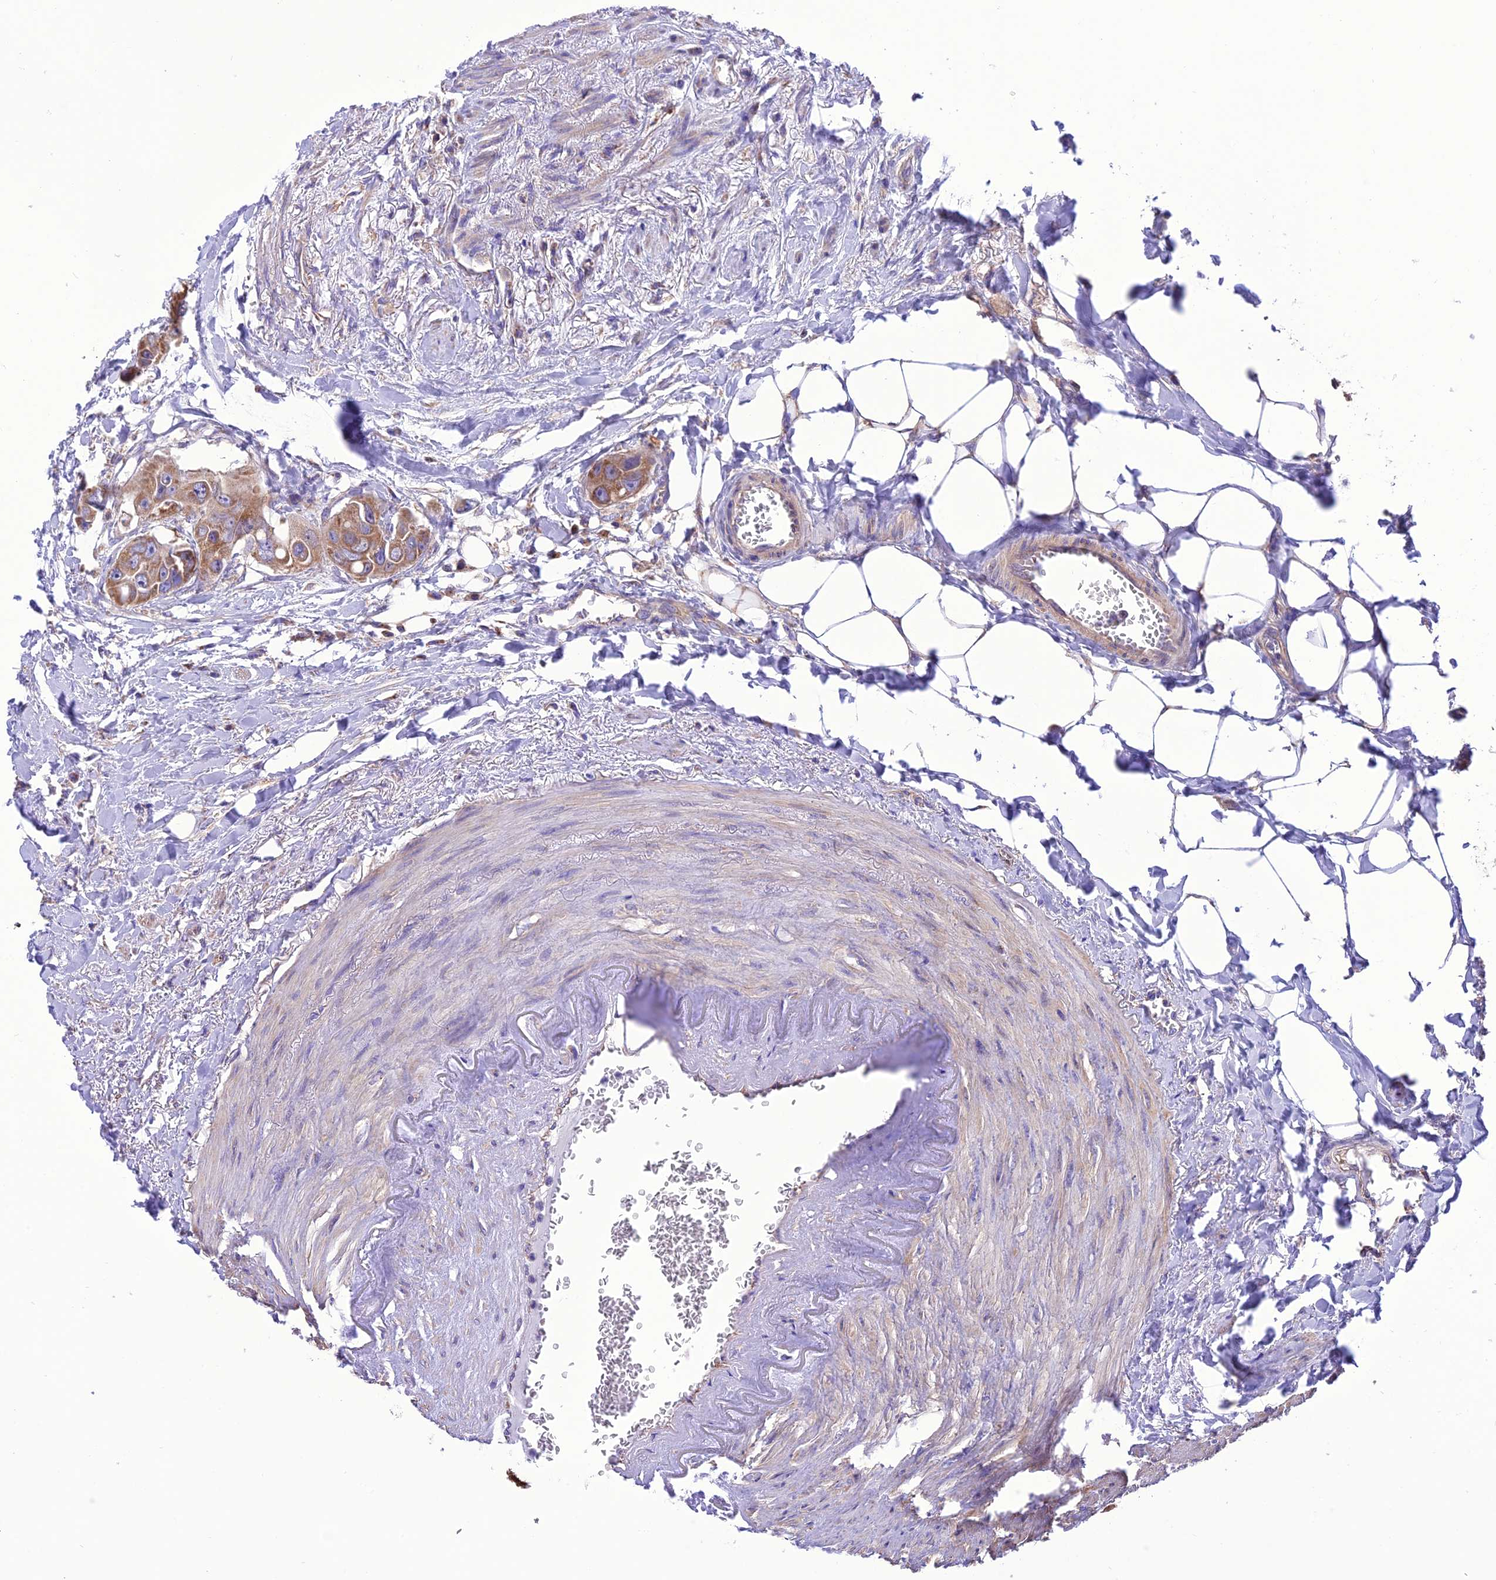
{"staining": {"intensity": "moderate", "quantity": ">75%", "location": "cytoplasmic/membranous"}, "tissue": "colorectal cancer", "cell_type": "Tumor cells", "image_type": "cancer", "snomed": [{"axis": "morphology", "description": "Adenocarcinoma, NOS"}, {"axis": "topography", "description": "Rectum"}], "caption": "Brown immunohistochemical staining in human colorectal cancer (adenocarcinoma) demonstrates moderate cytoplasmic/membranous staining in about >75% of tumor cells.", "gene": "MAP3K12", "patient": {"sex": "male", "age": 87}}